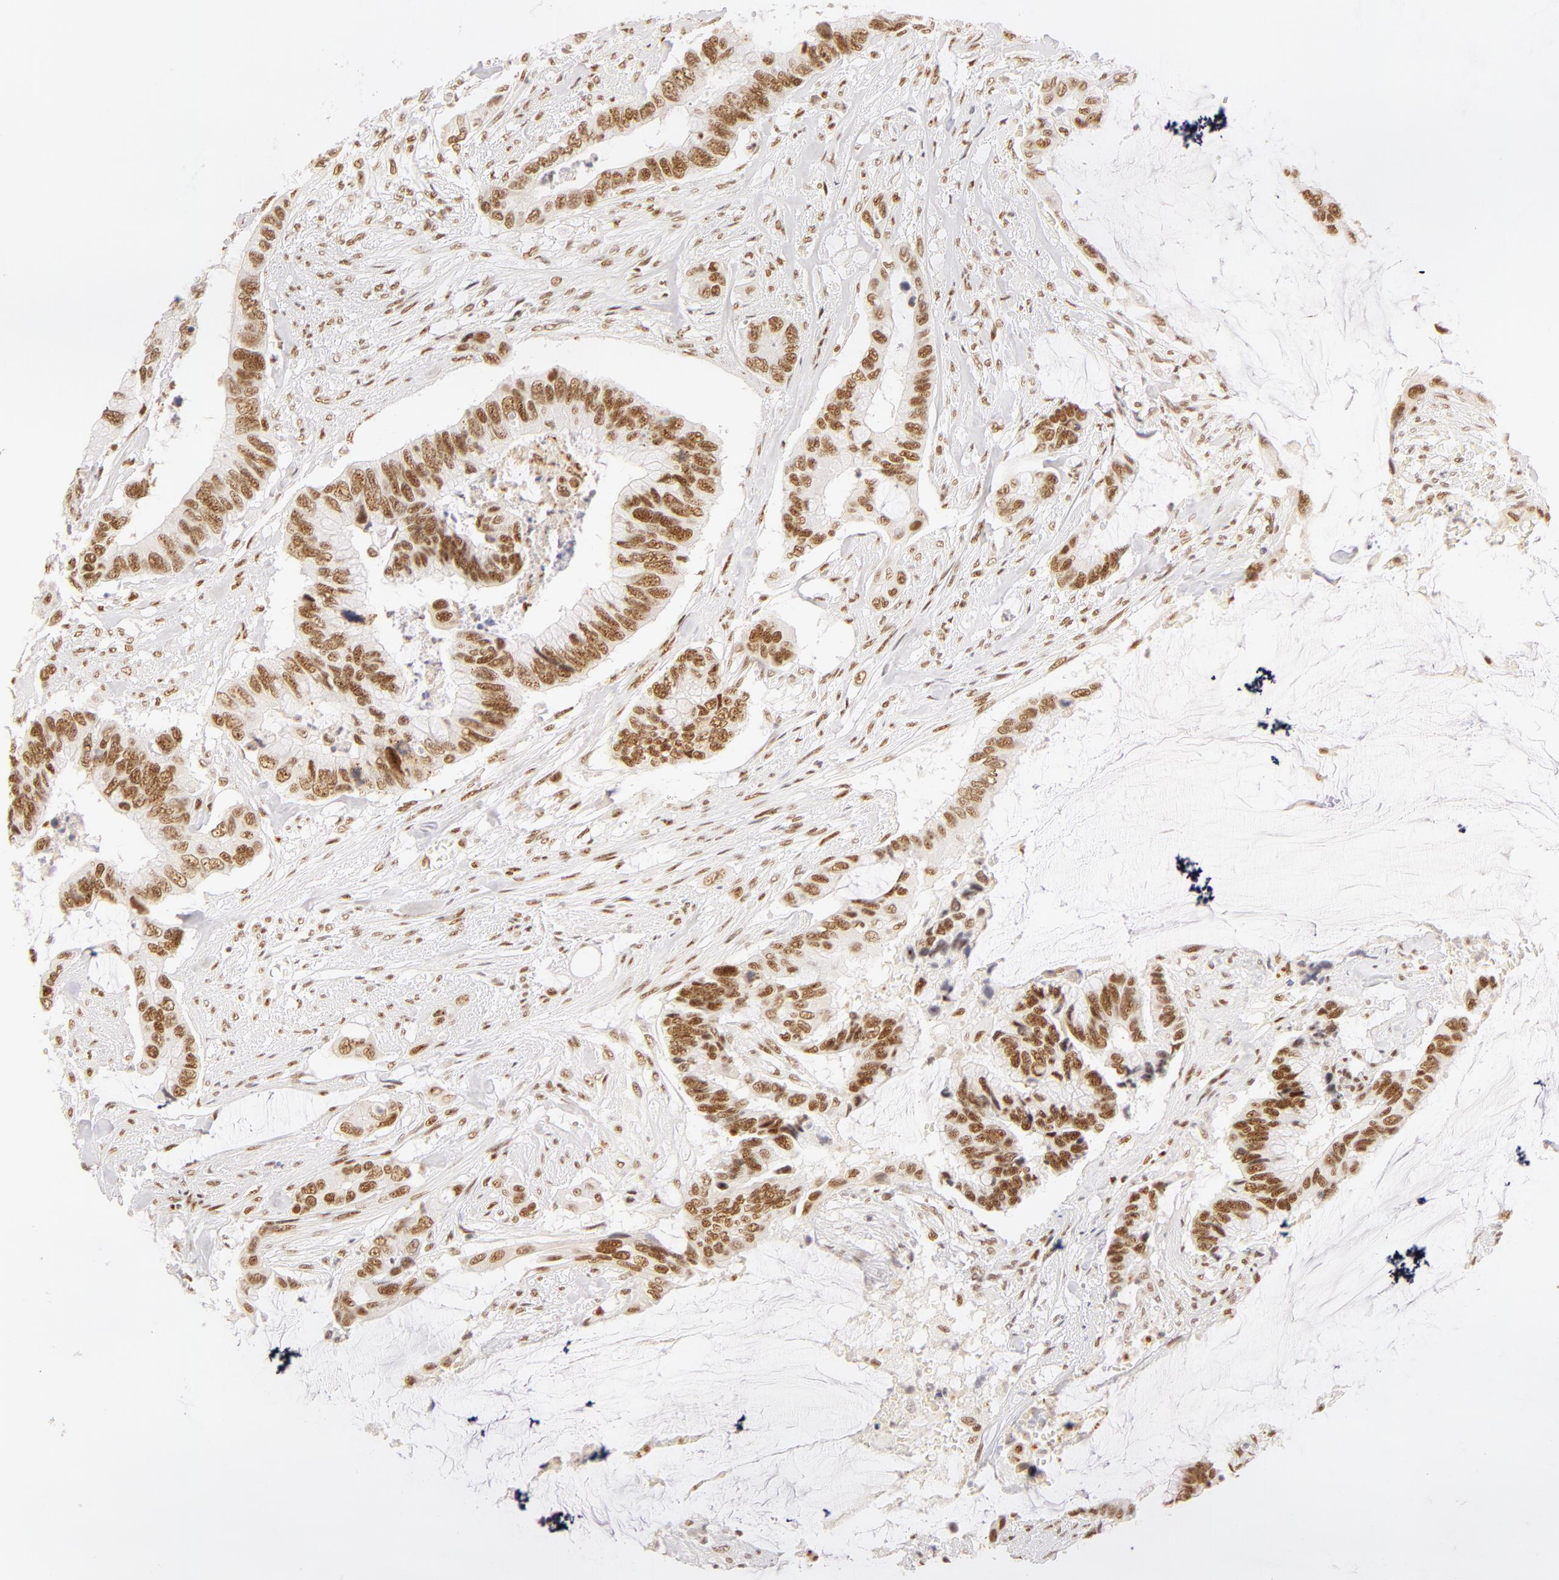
{"staining": {"intensity": "moderate", "quantity": ">75%", "location": "nuclear"}, "tissue": "colorectal cancer", "cell_type": "Tumor cells", "image_type": "cancer", "snomed": [{"axis": "morphology", "description": "Adenocarcinoma, NOS"}, {"axis": "topography", "description": "Rectum"}], "caption": "Immunohistochemistry (DAB (3,3'-diaminobenzidine)) staining of colorectal adenocarcinoma reveals moderate nuclear protein positivity in approximately >75% of tumor cells. The staining is performed using DAB brown chromogen to label protein expression. The nuclei are counter-stained blue using hematoxylin.", "gene": "RBM39", "patient": {"sex": "female", "age": 59}}